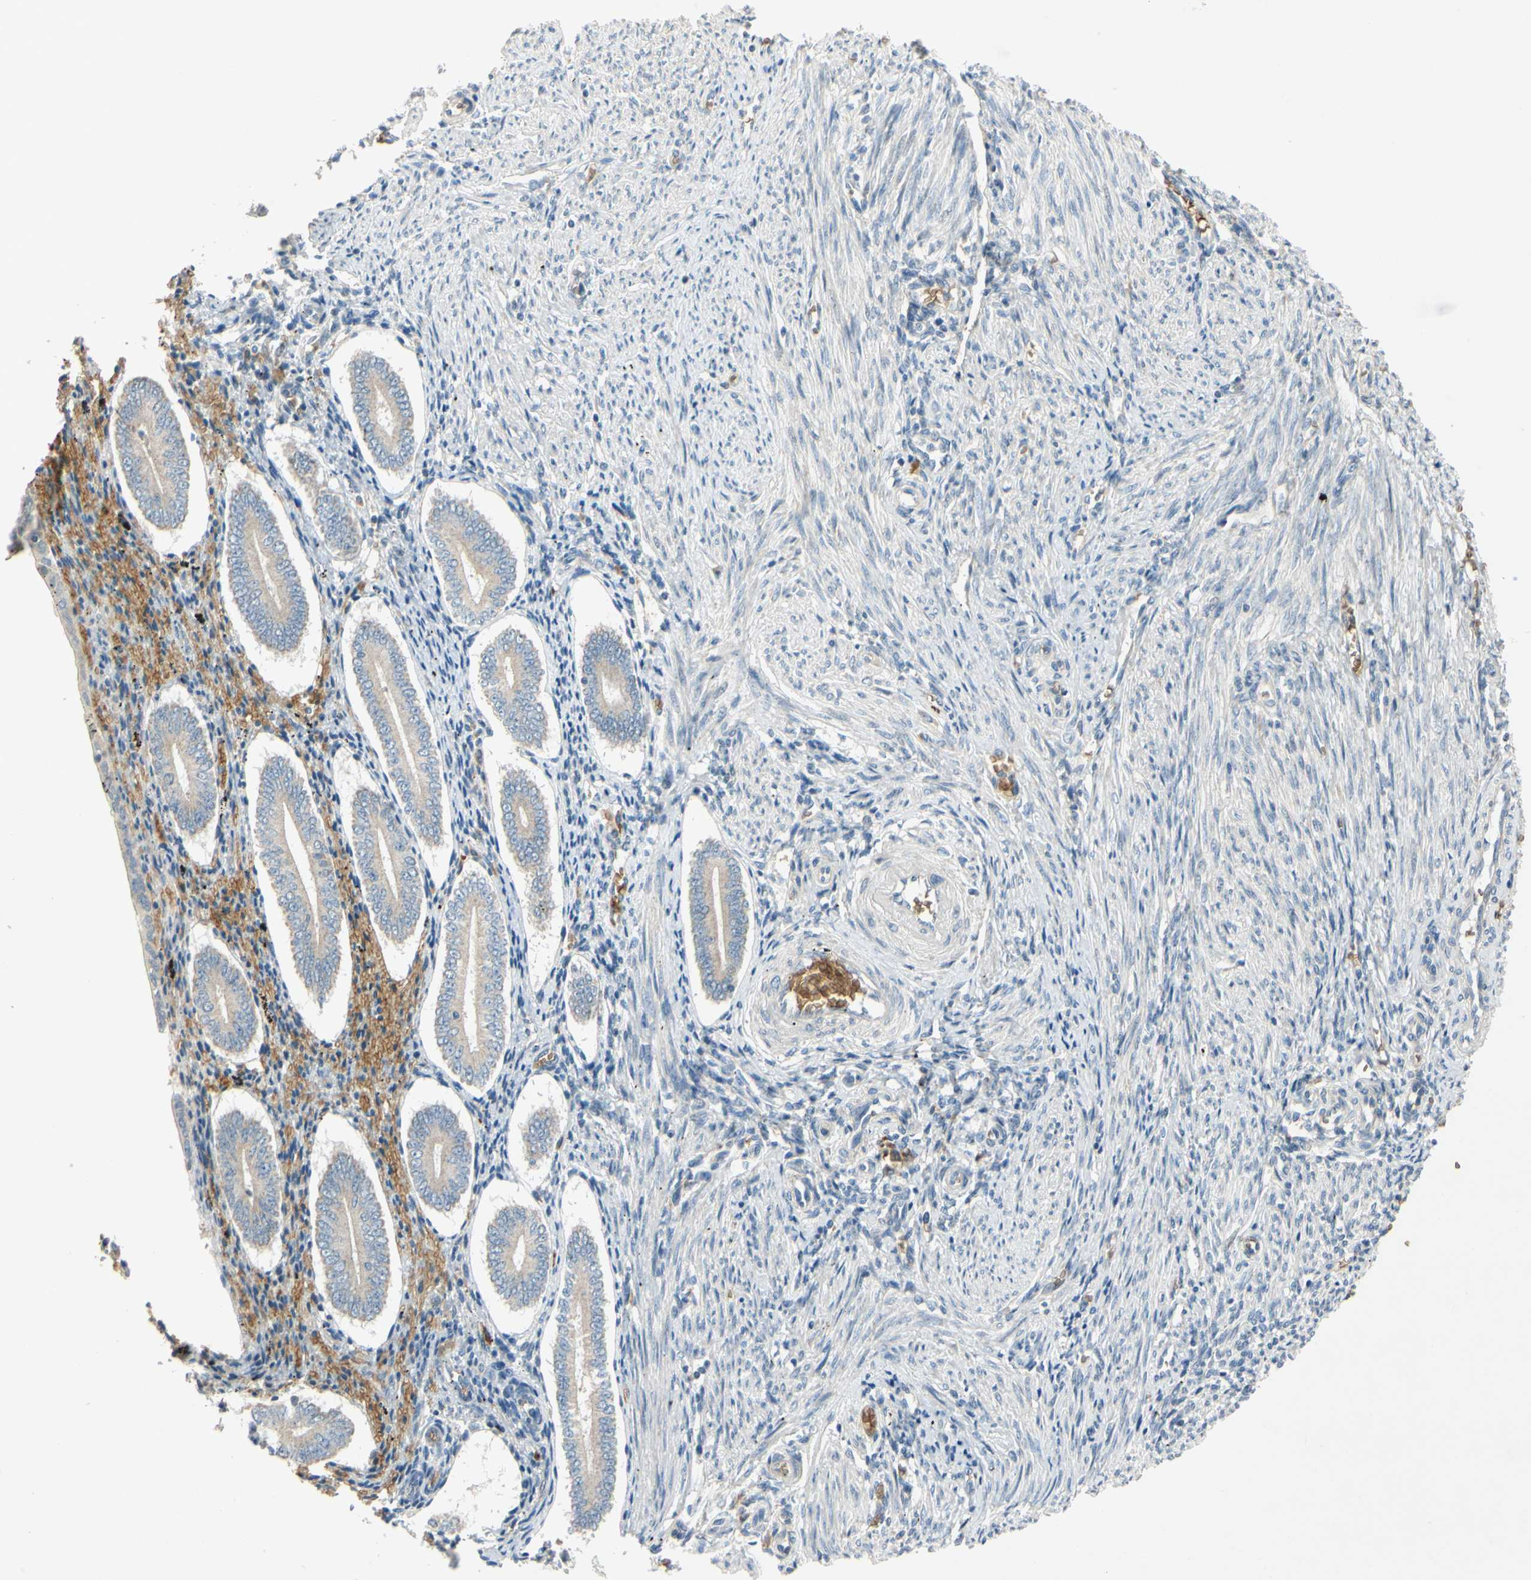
{"staining": {"intensity": "weak", "quantity": "25%-75%", "location": "cytoplasmic/membranous"}, "tissue": "endometrium", "cell_type": "Cells in endometrial stroma", "image_type": "normal", "snomed": [{"axis": "morphology", "description": "Normal tissue, NOS"}, {"axis": "topography", "description": "Endometrium"}], "caption": "A brown stain highlights weak cytoplasmic/membranous positivity of a protein in cells in endometrial stroma of benign human endometrium.", "gene": "GYPC", "patient": {"sex": "female", "age": 42}}